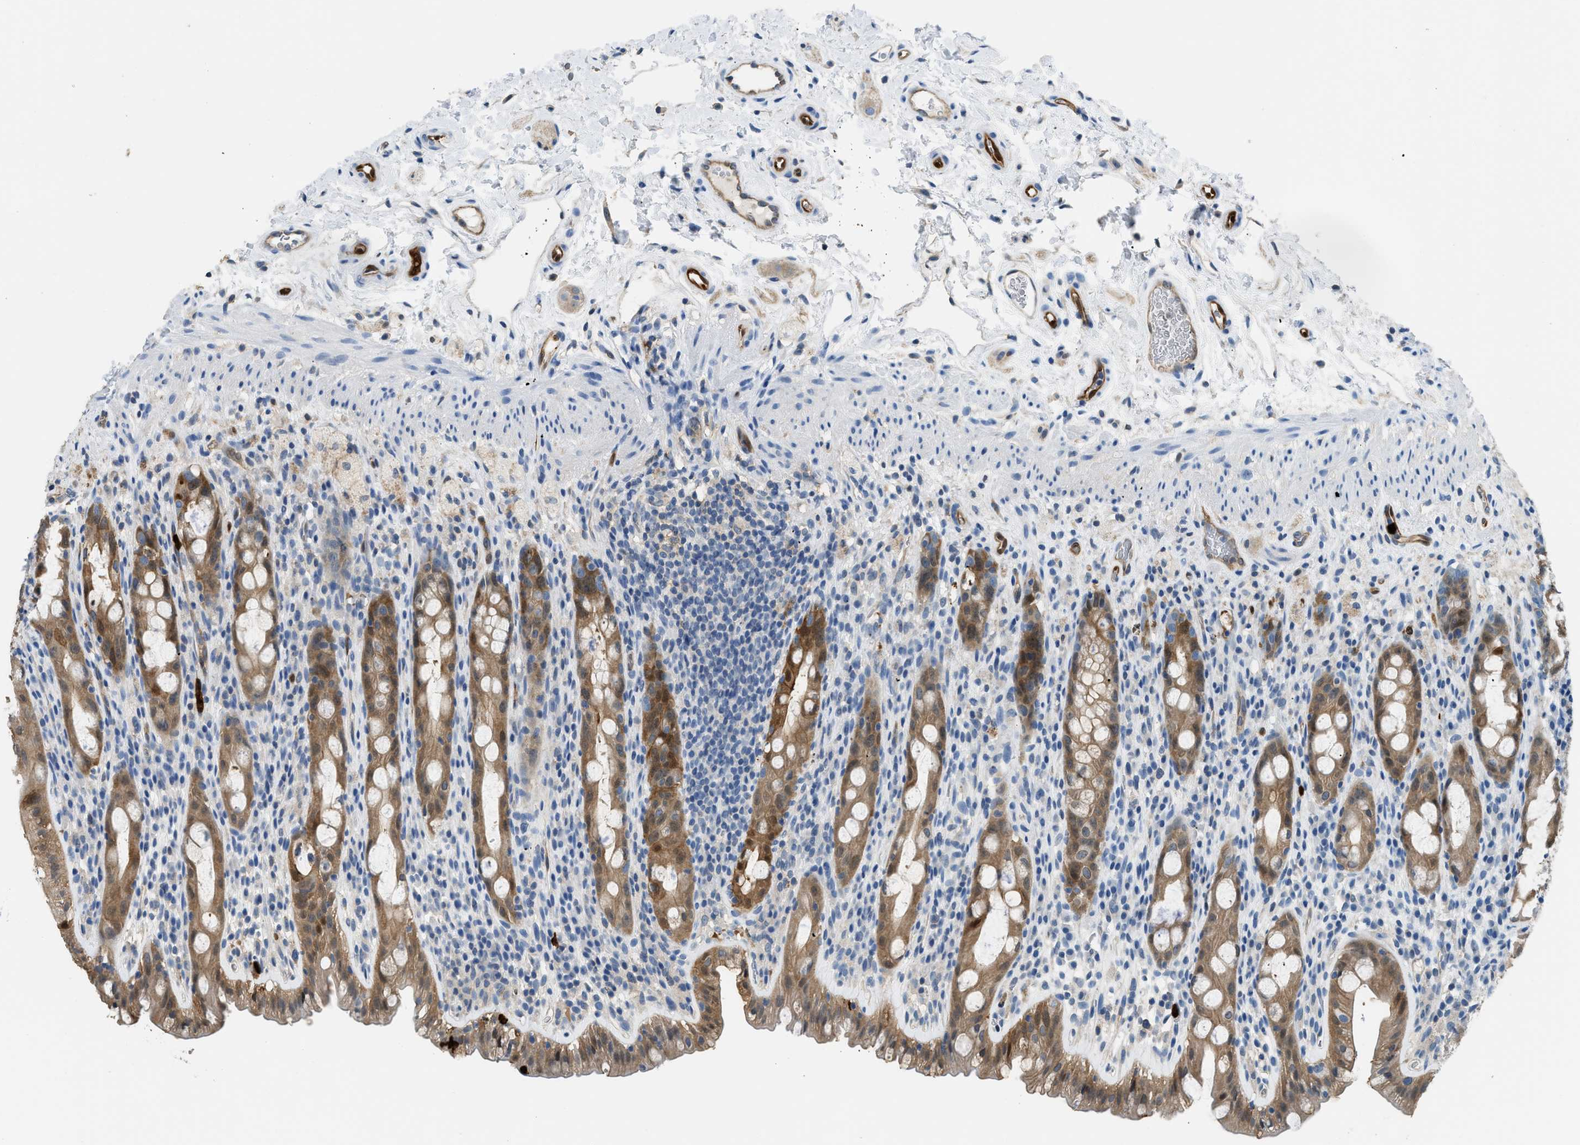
{"staining": {"intensity": "moderate", "quantity": ">75%", "location": "cytoplasmic/membranous"}, "tissue": "rectum", "cell_type": "Glandular cells", "image_type": "normal", "snomed": [{"axis": "morphology", "description": "Normal tissue, NOS"}, {"axis": "topography", "description": "Rectum"}], "caption": "Immunohistochemical staining of benign rectum demonstrates medium levels of moderate cytoplasmic/membranous positivity in approximately >75% of glandular cells. The protein of interest is shown in brown color, while the nuclei are stained blue.", "gene": "ANXA3", "patient": {"sex": "male", "age": 44}}